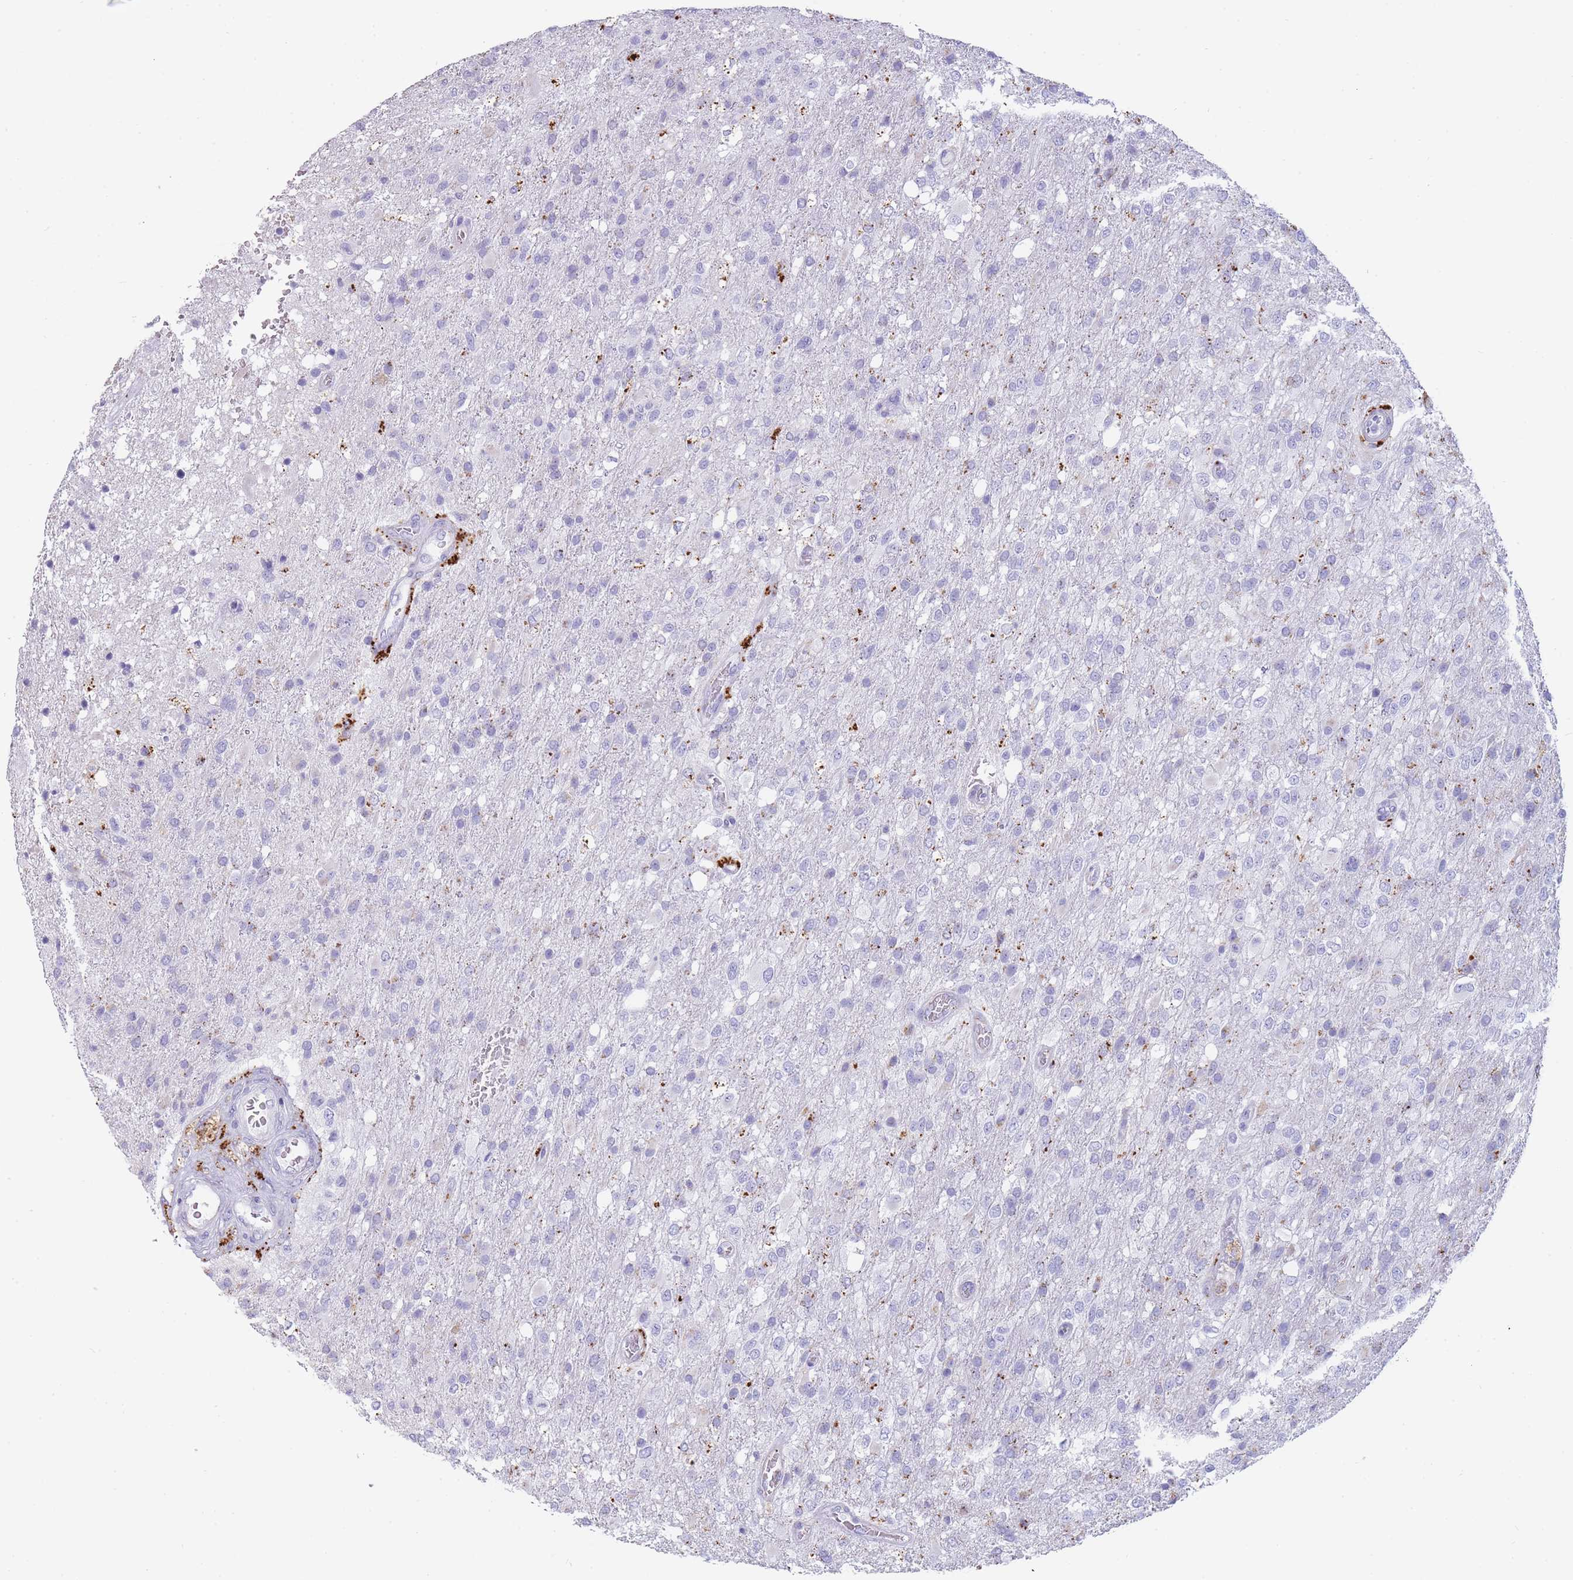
{"staining": {"intensity": "negative", "quantity": "none", "location": "none"}, "tissue": "glioma", "cell_type": "Tumor cells", "image_type": "cancer", "snomed": [{"axis": "morphology", "description": "Glioma, malignant, High grade"}, {"axis": "topography", "description": "Brain"}], "caption": "Micrograph shows no protein expression in tumor cells of glioma tissue.", "gene": "GAA", "patient": {"sex": "female", "age": 74}}